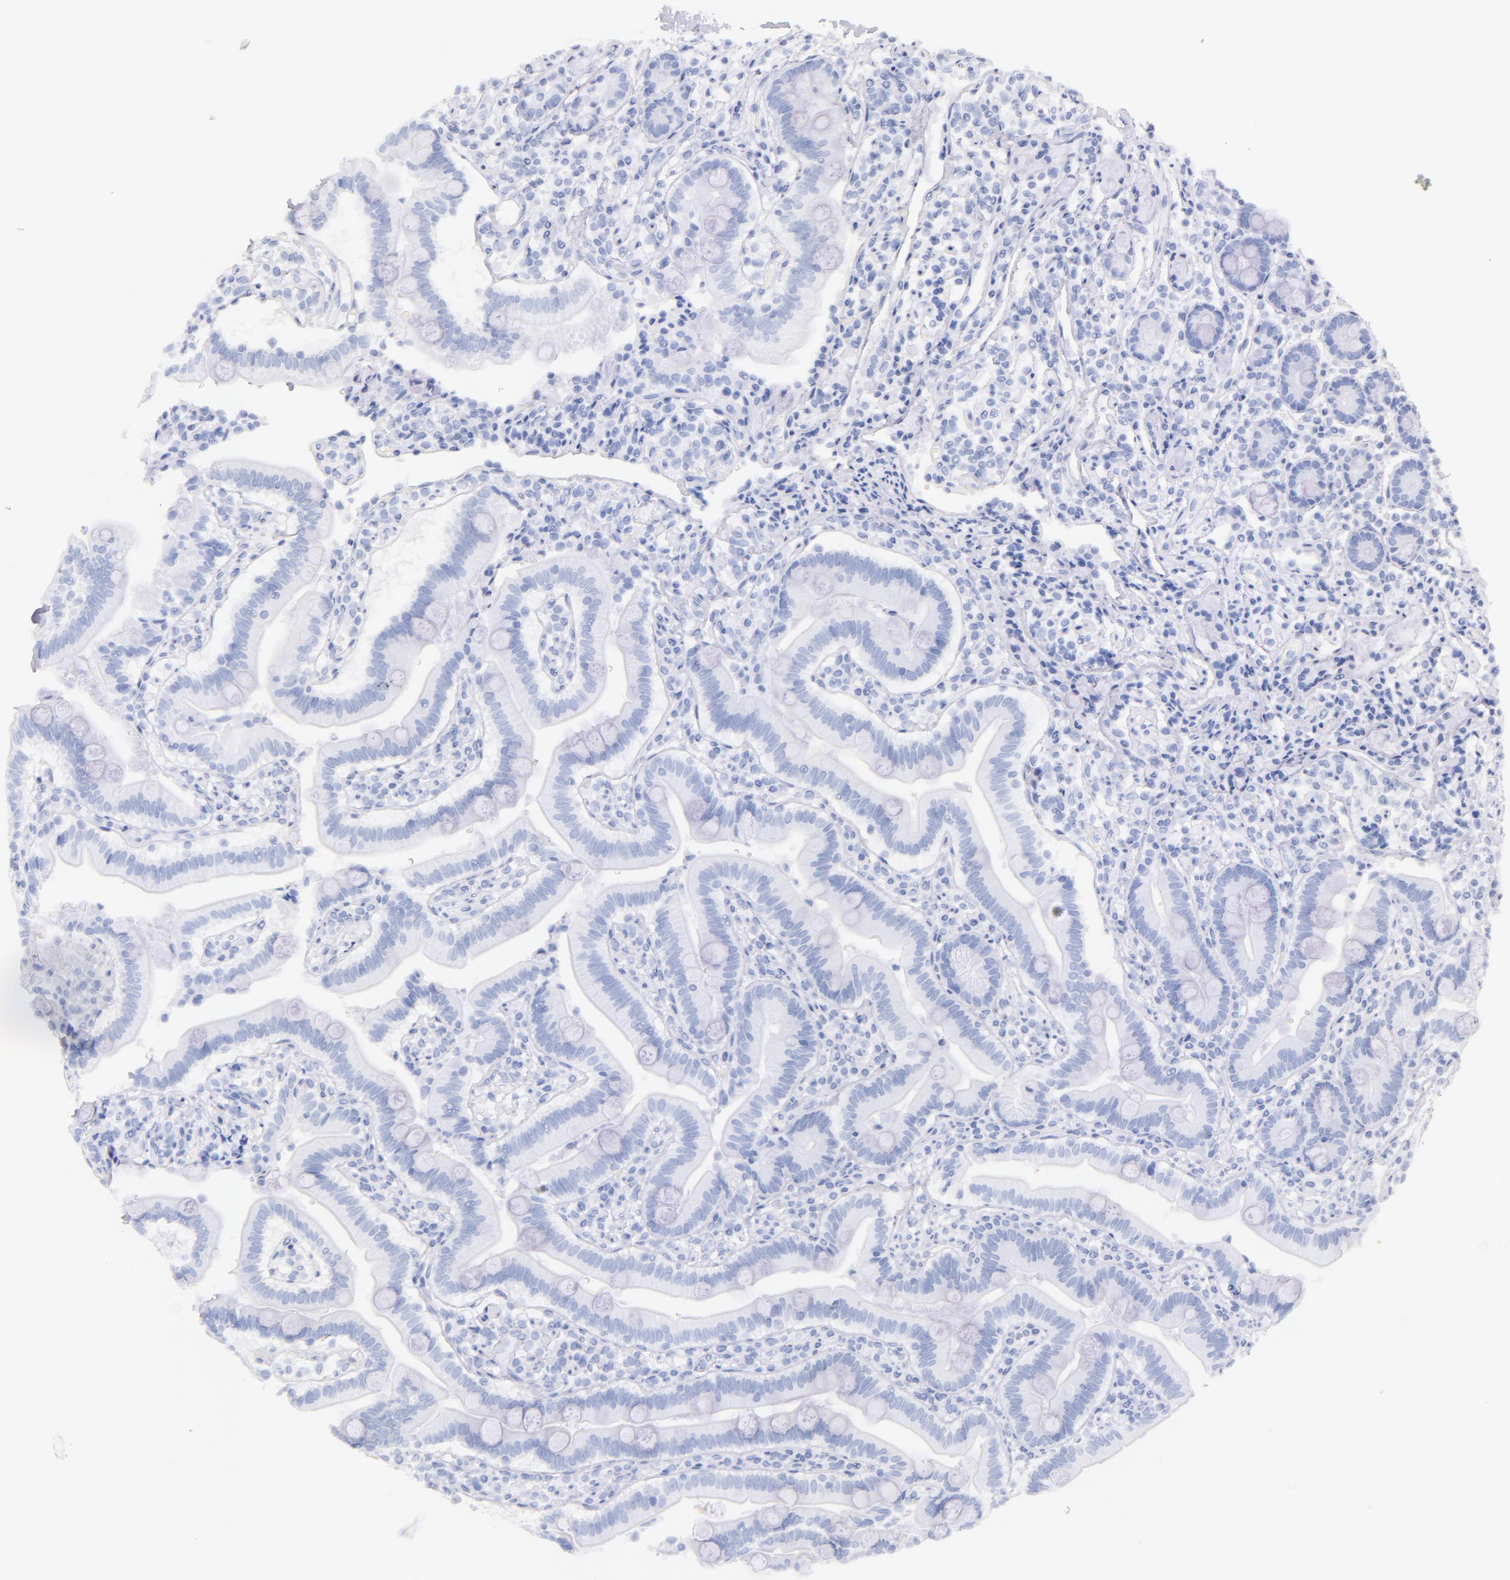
{"staining": {"intensity": "negative", "quantity": "none", "location": "none"}, "tissue": "duodenum", "cell_type": "Glandular cells", "image_type": "normal", "snomed": [{"axis": "morphology", "description": "Normal tissue, NOS"}, {"axis": "topography", "description": "Duodenum"}], "caption": "IHC of normal duodenum exhibits no positivity in glandular cells.", "gene": "CD44", "patient": {"sex": "female", "age": 77}}